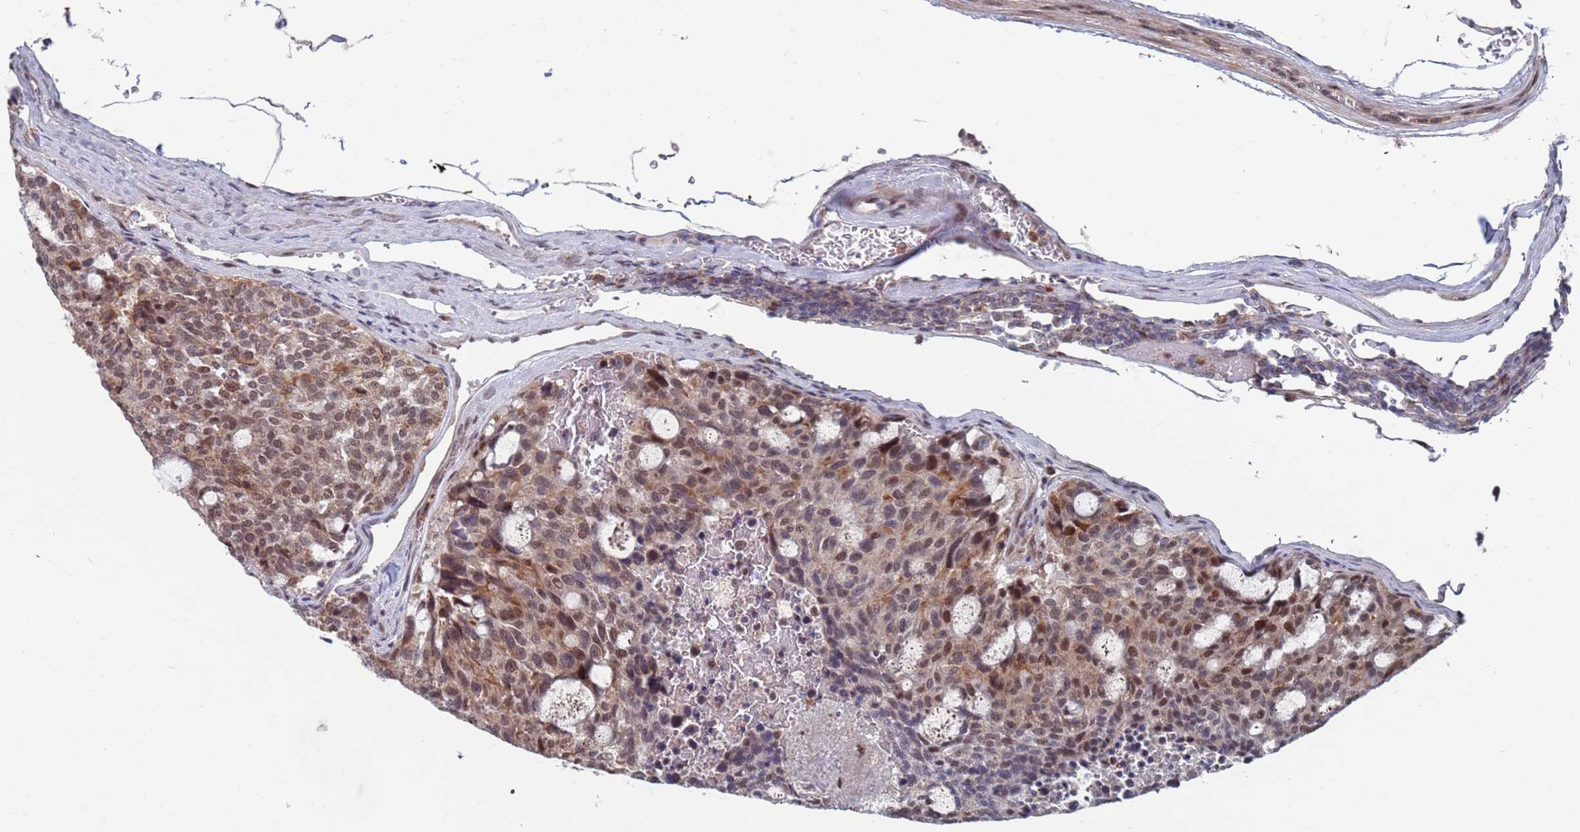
{"staining": {"intensity": "moderate", "quantity": ">75%", "location": "cytoplasmic/membranous,nuclear"}, "tissue": "carcinoid", "cell_type": "Tumor cells", "image_type": "cancer", "snomed": [{"axis": "morphology", "description": "Carcinoid, malignant, NOS"}, {"axis": "topography", "description": "Pancreas"}], "caption": "An immunohistochemistry micrograph of neoplastic tissue is shown. Protein staining in brown labels moderate cytoplasmic/membranous and nuclear positivity in carcinoid within tumor cells.", "gene": "RPP25", "patient": {"sex": "female", "age": 54}}